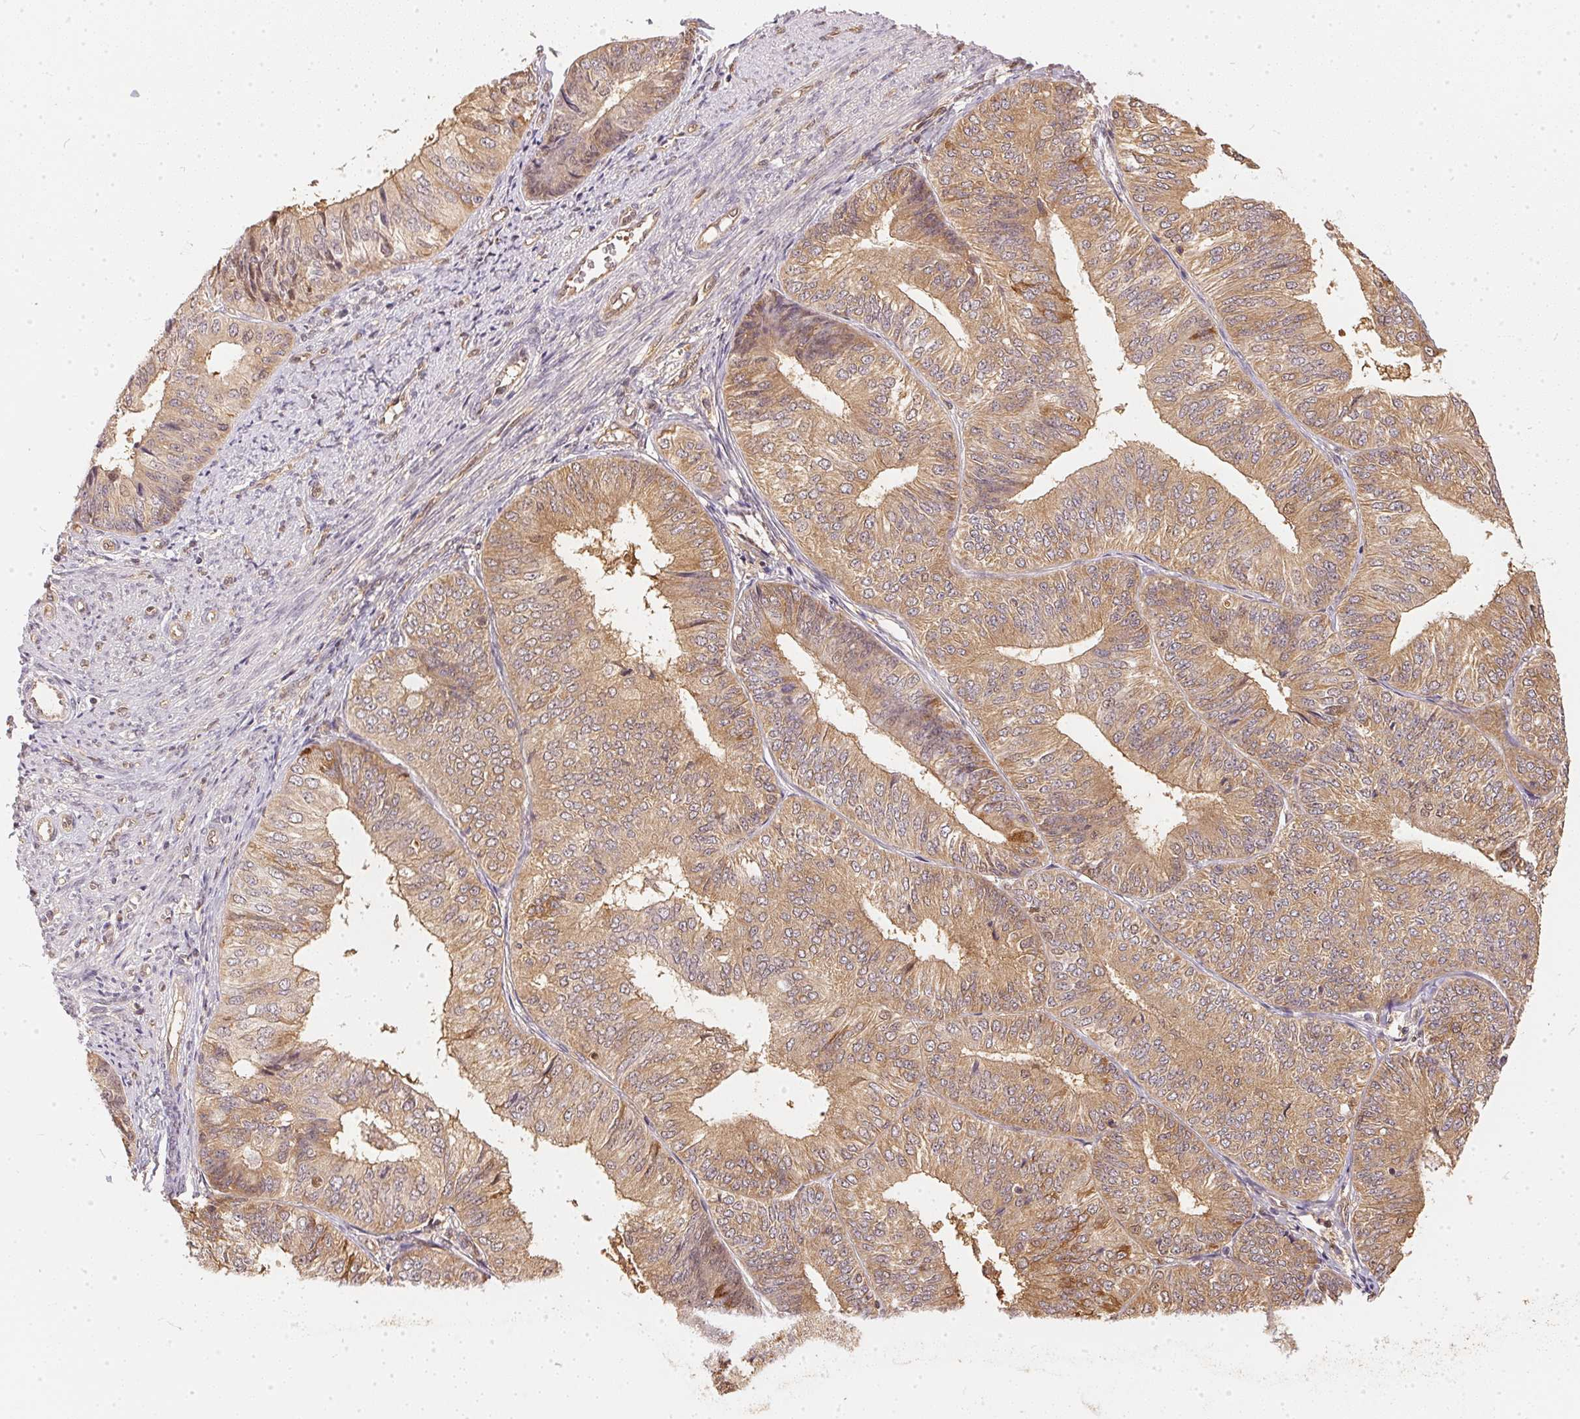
{"staining": {"intensity": "moderate", "quantity": ">75%", "location": "cytoplasmic/membranous"}, "tissue": "endometrial cancer", "cell_type": "Tumor cells", "image_type": "cancer", "snomed": [{"axis": "morphology", "description": "Adenocarcinoma, NOS"}, {"axis": "topography", "description": "Endometrium"}], "caption": "High-magnification brightfield microscopy of endometrial adenocarcinoma stained with DAB (3,3'-diaminobenzidine) (brown) and counterstained with hematoxylin (blue). tumor cells exhibit moderate cytoplasmic/membranous staining is identified in about>75% of cells. Ihc stains the protein in brown and the nuclei are stained blue.", "gene": "BLMH", "patient": {"sex": "female", "age": 58}}